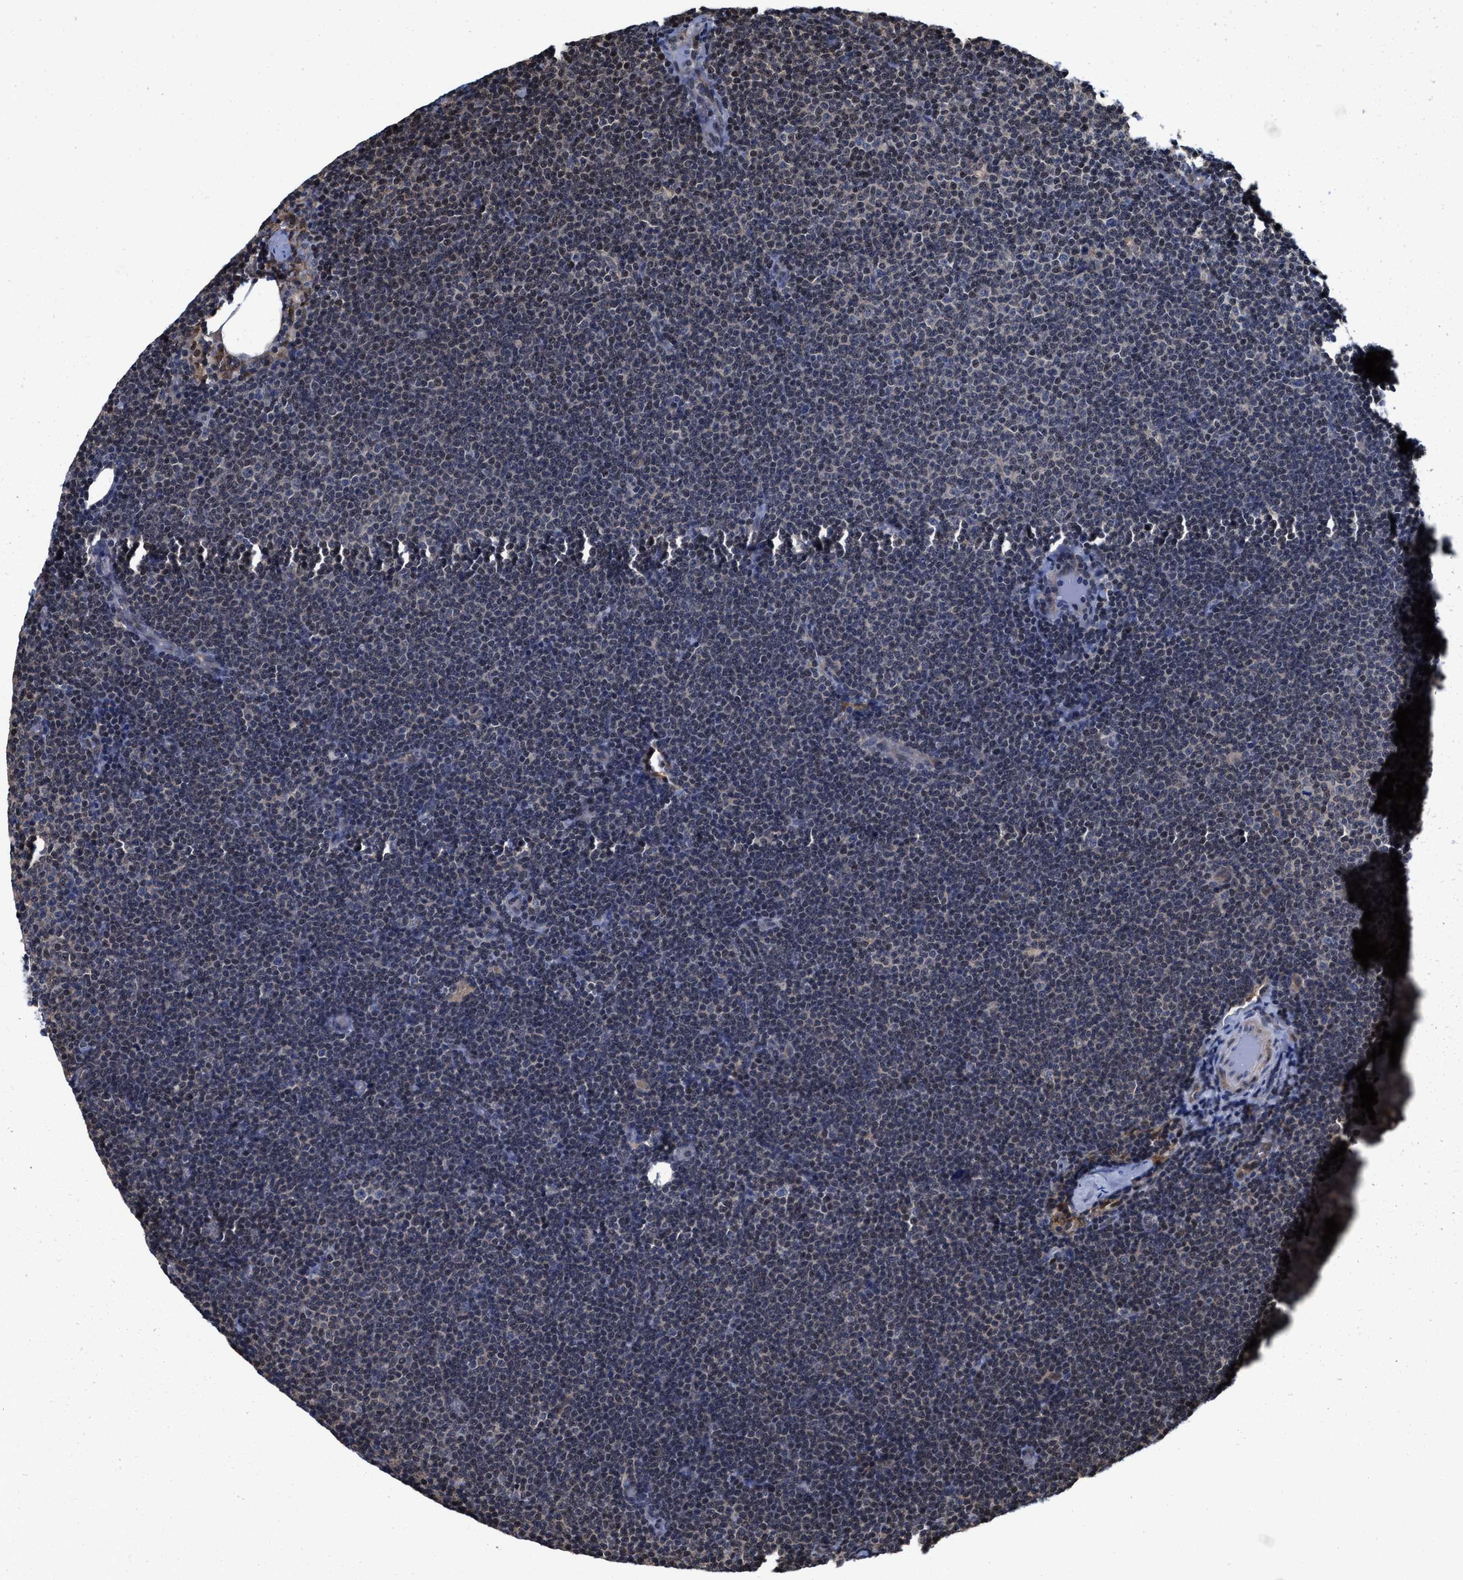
{"staining": {"intensity": "weak", "quantity": "<25%", "location": "nuclear"}, "tissue": "lymphoma", "cell_type": "Tumor cells", "image_type": "cancer", "snomed": [{"axis": "morphology", "description": "Malignant lymphoma, non-Hodgkin's type, Low grade"}, {"axis": "topography", "description": "Lymph node"}], "caption": "Tumor cells show no significant expression in low-grade malignant lymphoma, non-Hodgkin's type. The staining is performed using DAB (3,3'-diaminobenzidine) brown chromogen with nuclei counter-stained in using hematoxylin.", "gene": "KIF12", "patient": {"sex": "female", "age": 53}}